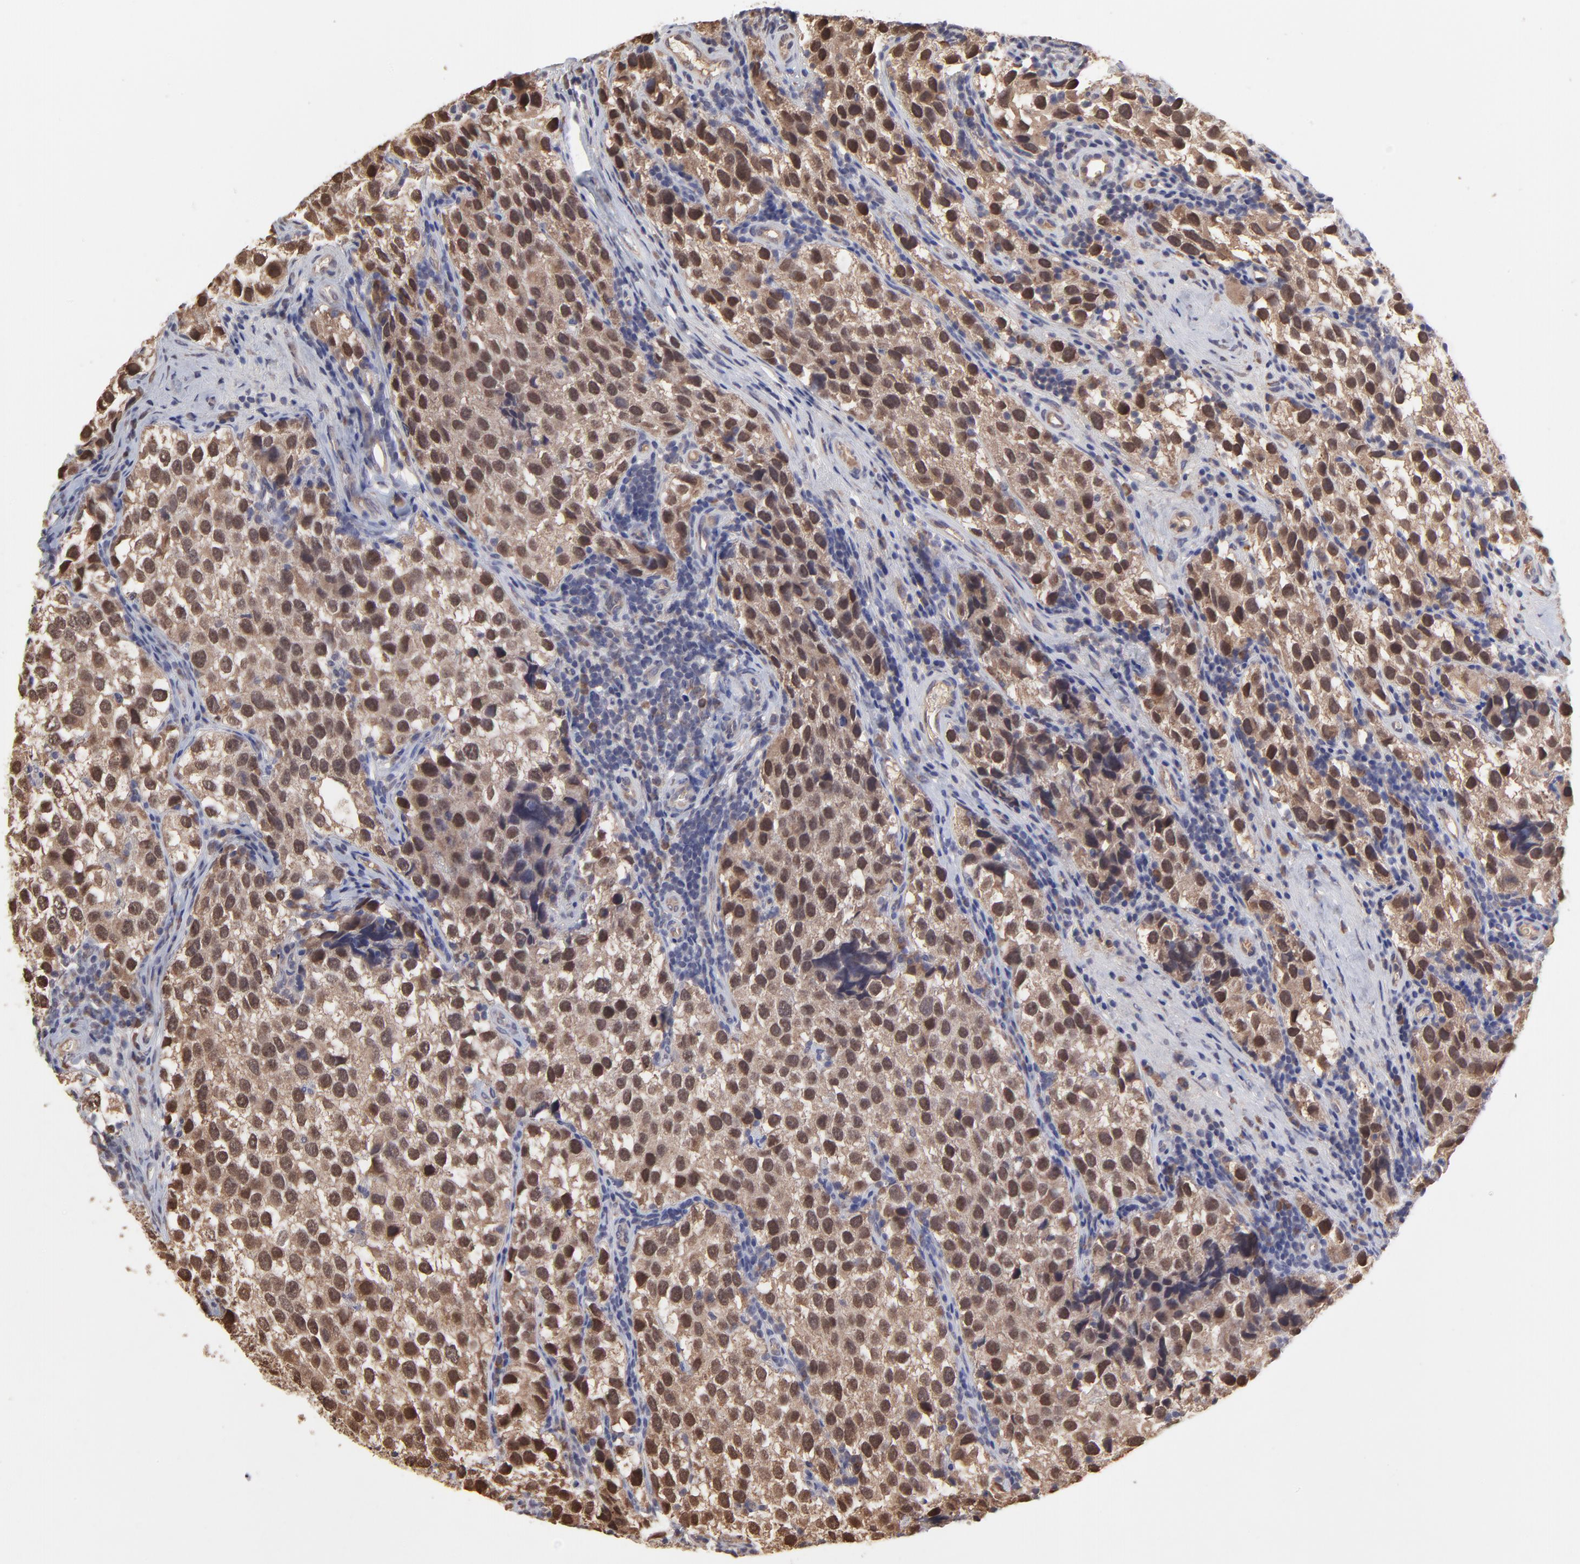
{"staining": {"intensity": "moderate", "quantity": ">75%", "location": "cytoplasmic/membranous,nuclear"}, "tissue": "testis cancer", "cell_type": "Tumor cells", "image_type": "cancer", "snomed": [{"axis": "morphology", "description": "Seminoma, NOS"}, {"axis": "topography", "description": "Testis"}], "caption": "Immunohistochemistry (DAB) staining of testis cancer (seminoma) exhibits moderate cytoplasmic/membranous and nuclear protein staining in approximately >75% of tumor cells.", "gene": "CHL1", "patient": {"sex": "male", "age": 39}}